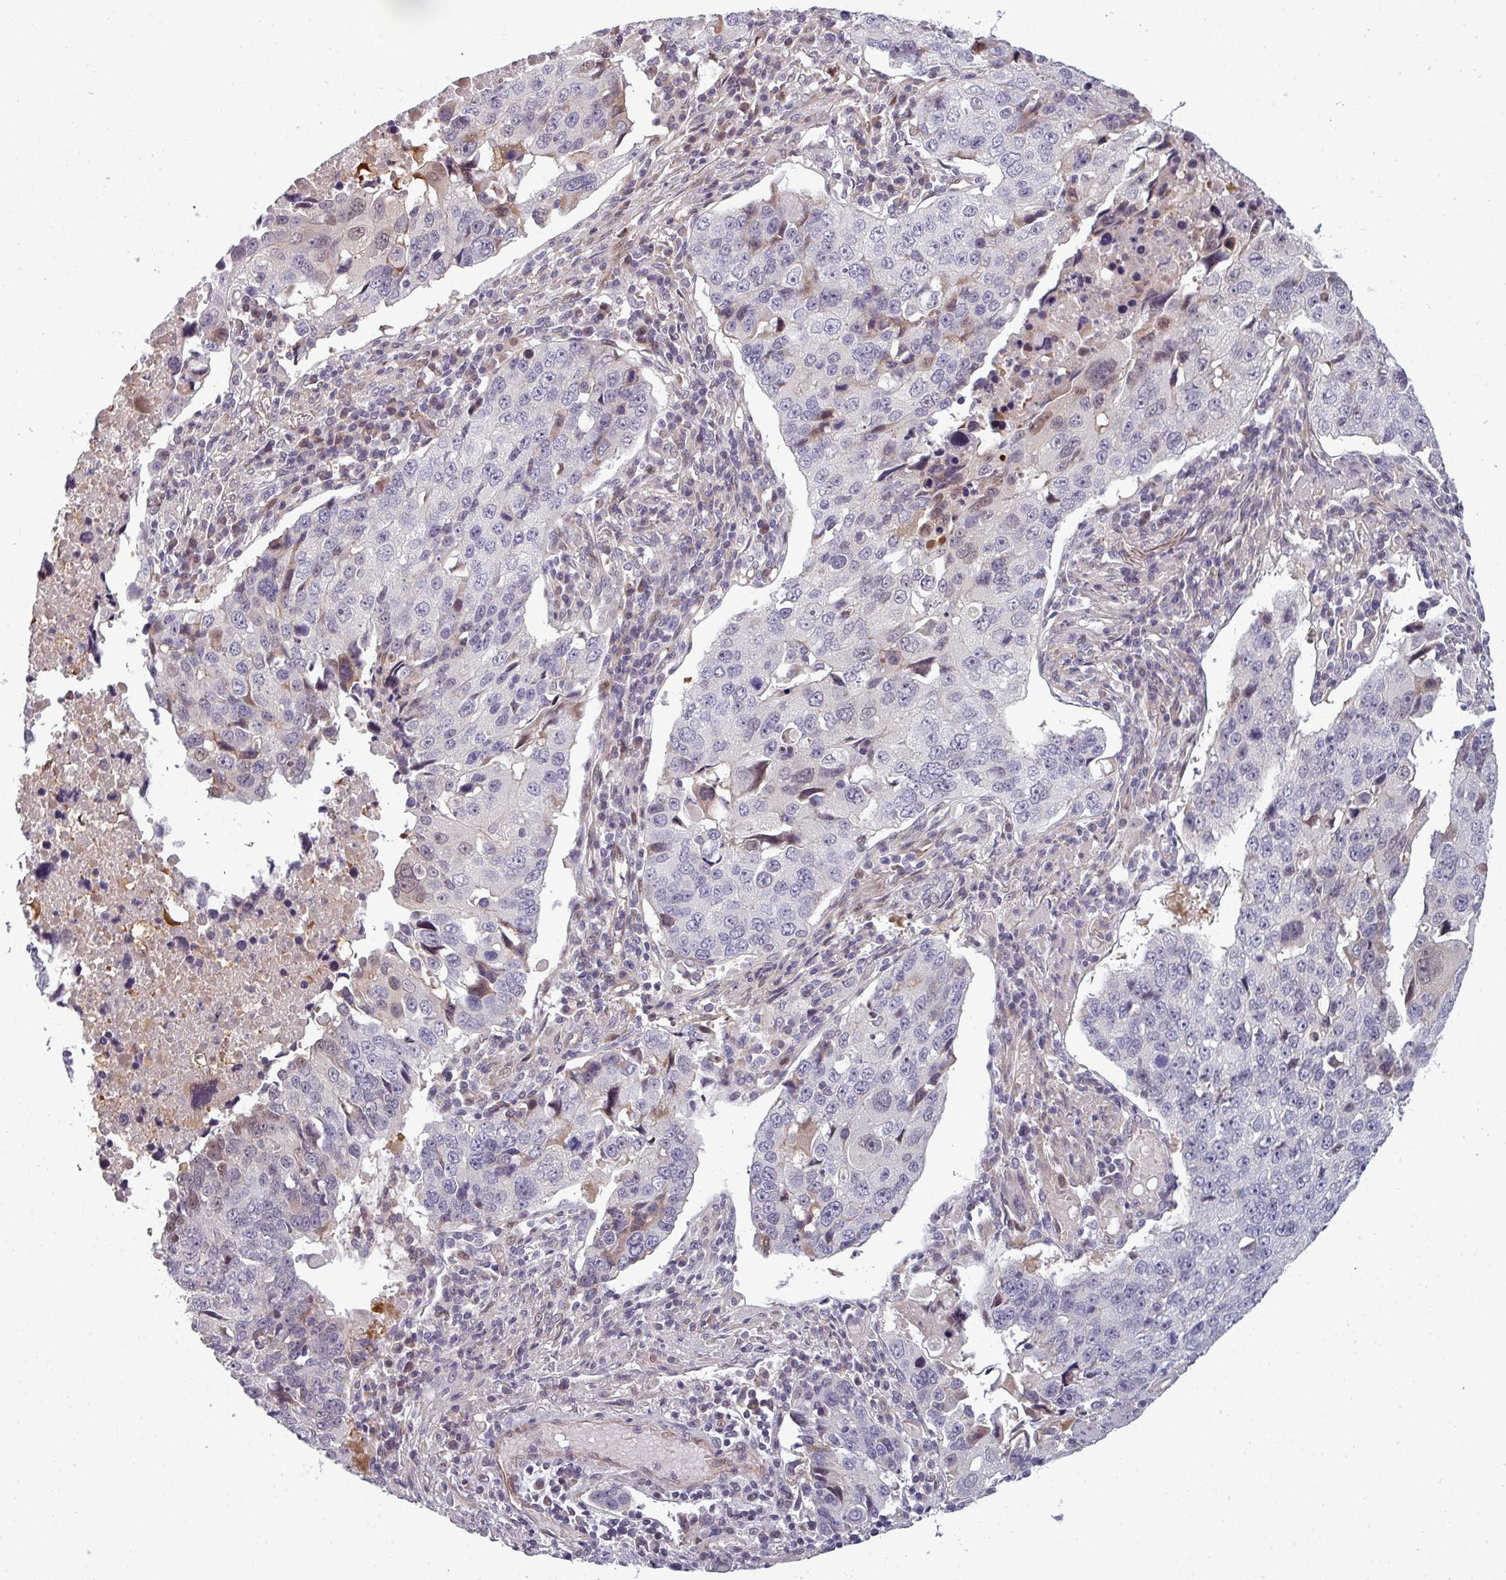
{"staining": {"intensity": "moderate", "quantity": "<25%", "location": "cytoplasmic/membranous,nuclear"}, "tissue": "lung cancer", "cell_type": "Tumor cells", "image_type": "cancer", "snomed": [{"axis": "morphology", "description": "Squamous cell carcinoma, NOS"}, {"axis": "topography", "description": "Lung"}], "caption": "IHC staining of lung cancer, which exhibits low levels of moderate cytoplasmic/membranous and nuclear staining in approximately <25% of tumor cells indicating moderate cytoplasmic/membranous and nuclear protein staining. The staining was performed using DAB (brown) for protein detection and nuclei were counterstained in hematoxylin (blue).", "gene": "PRAMEF12", "patient": {"sex": "female", "age": 66}}